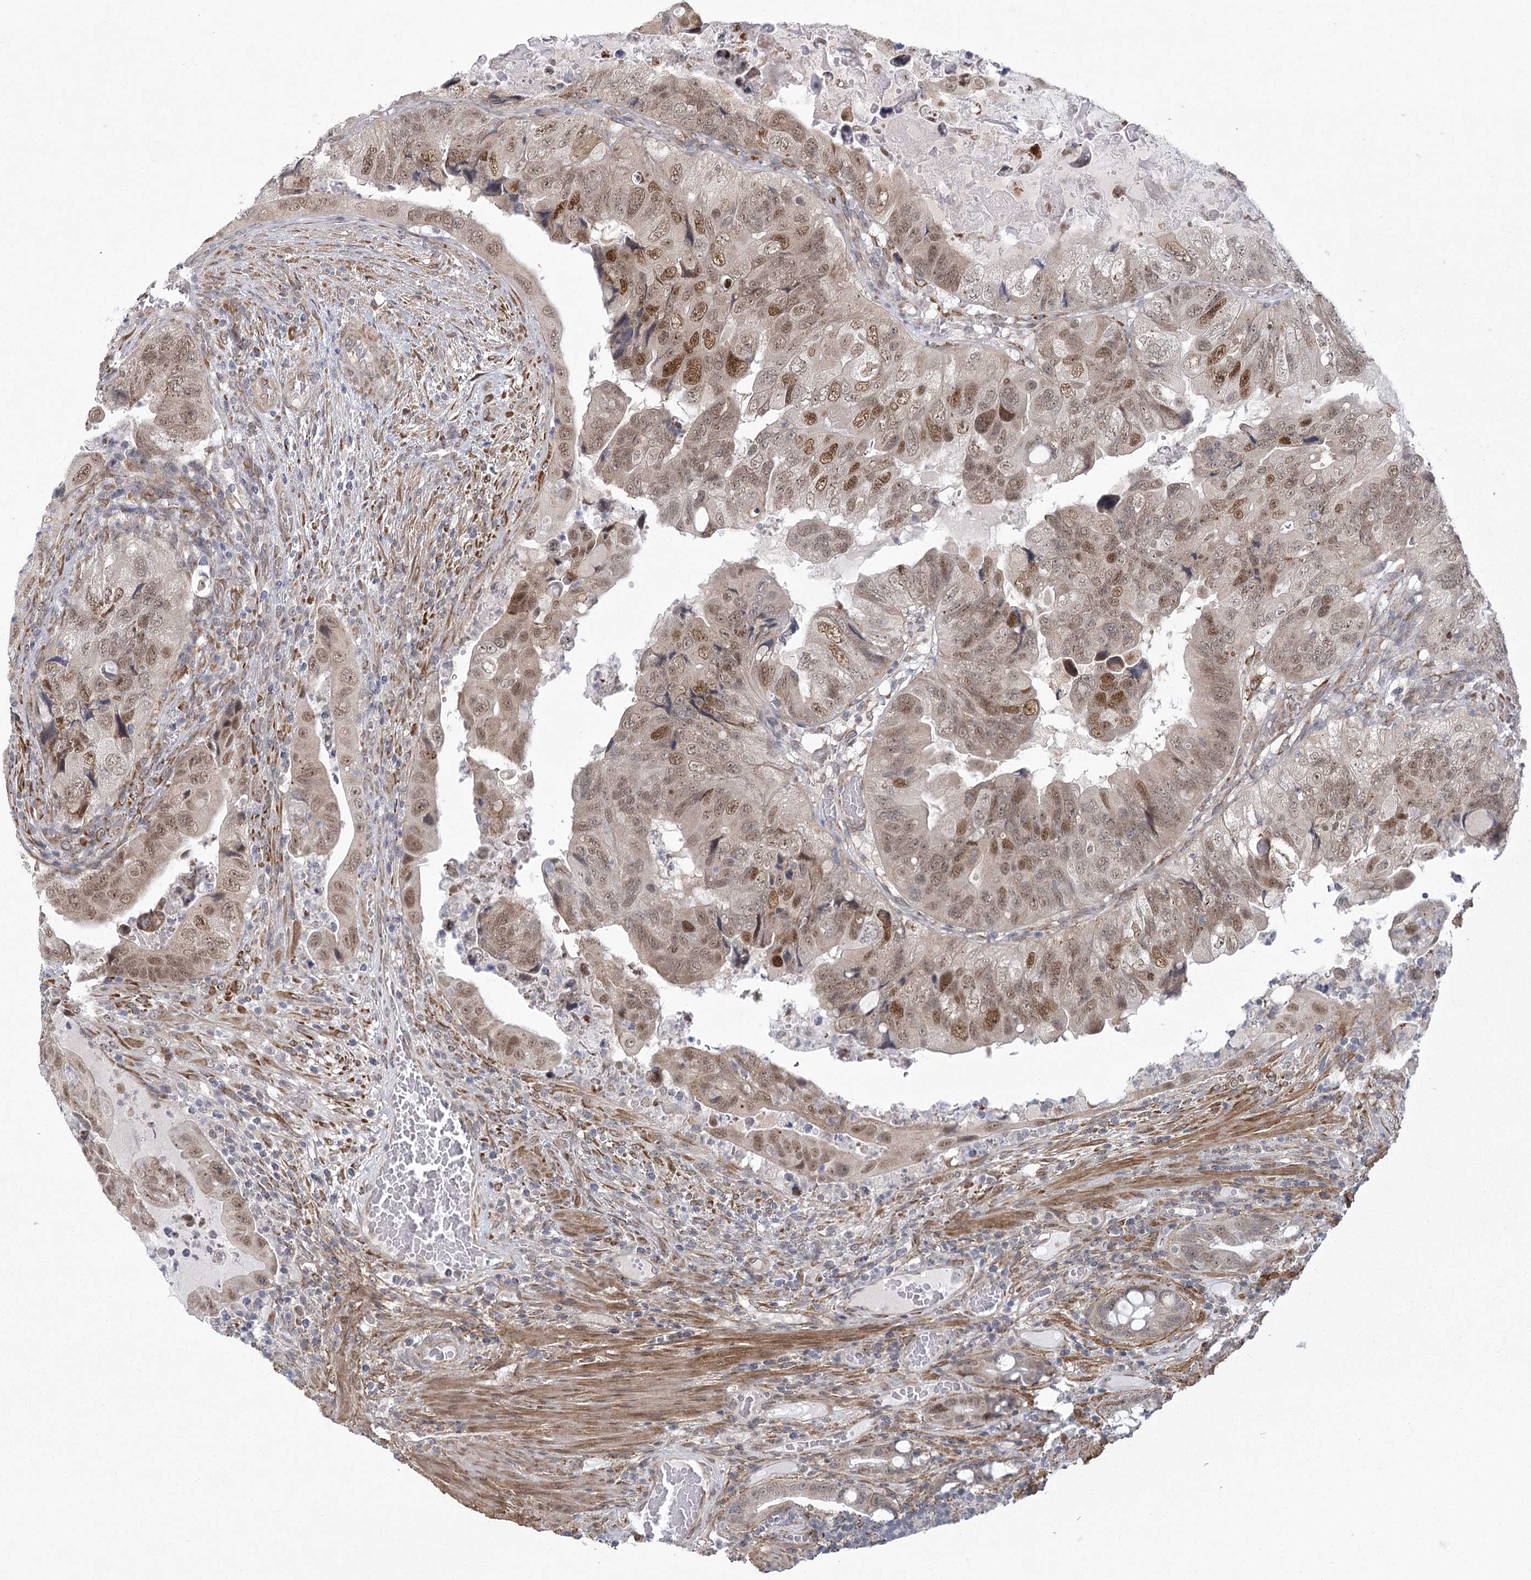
{"staining": {"intensity": "moderate", "quantity": ">75%", "location": "nuclear"}, "tissue": "colorectal cancer", "cell_type": "Tumor cells", "image_type": "cancer", "snomed": [{"axis": "morphology", "description": "Adenocarcinoma, NOS"}, {"axis": "topography", "description": "Rectum"}], "caption": "Protein staining of colorectal cancer (adenocarcinoma) tissue displays moderate nuclear staining in approximately >75% of tumor cells. The protein of interest is stained brown, and the nuclei are stained in blue (DAB (3,3'-diaminobenzidine) IHC with brightfield microscopy, high magnification).", "gene": "MED28", "patient": {"sex": "male", "age": 63}}